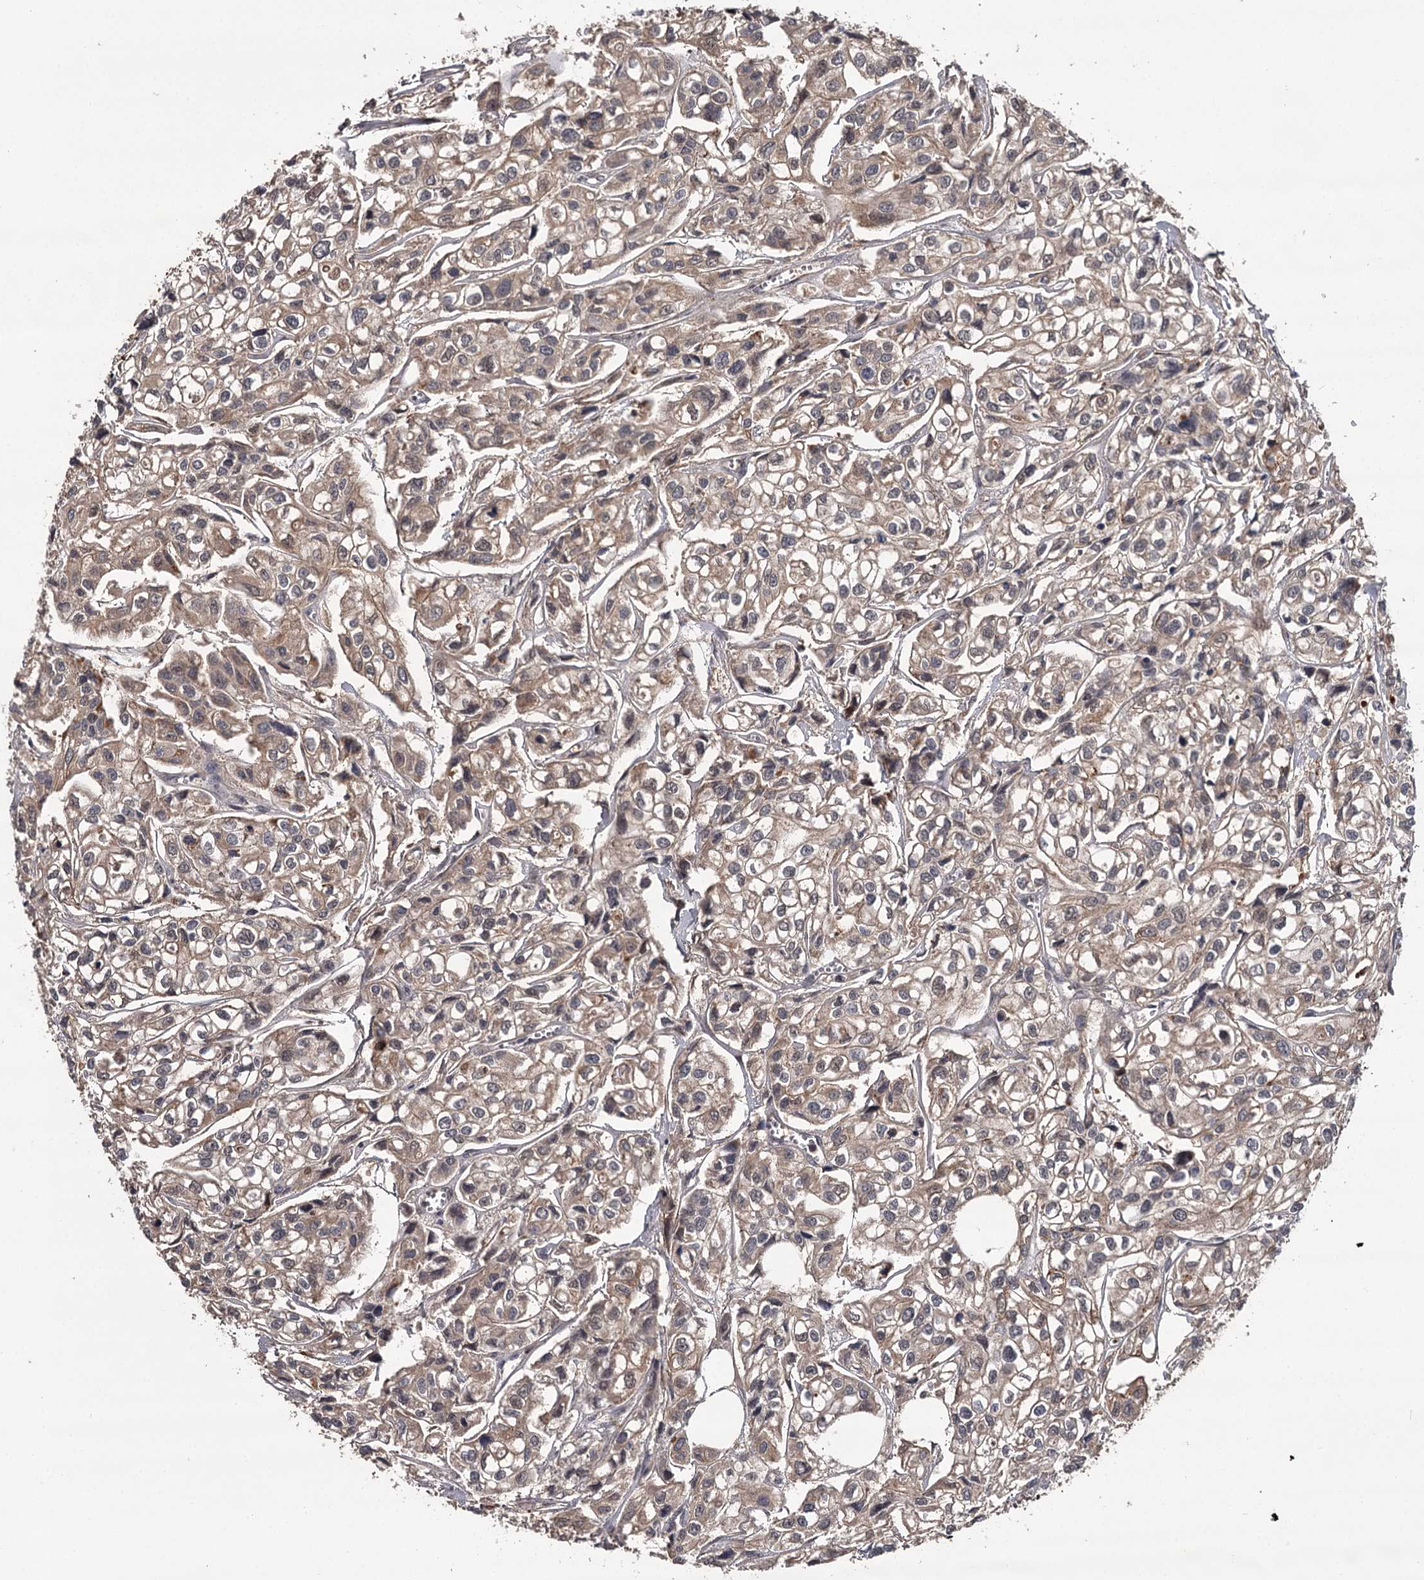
{"staining": {"intensity": "weak", "quantity": "<25%", "location": "cytoplasmic/membranous"}, "tissue": "urothelial cancer", "cell_type": "Tumor cells", "image_type": "cancer", "snomed": [{"axis": "morphology", "description": "Urothelial carcinoma, High grade"}, {"axis": "topography", "description": "Urinary bladder"}], "caption": "The histopathology image exhibits no staining of tumor cells in urothelial cancer.", "gene": "TTC12", "patient": {"sex": "male", "age": 67}}